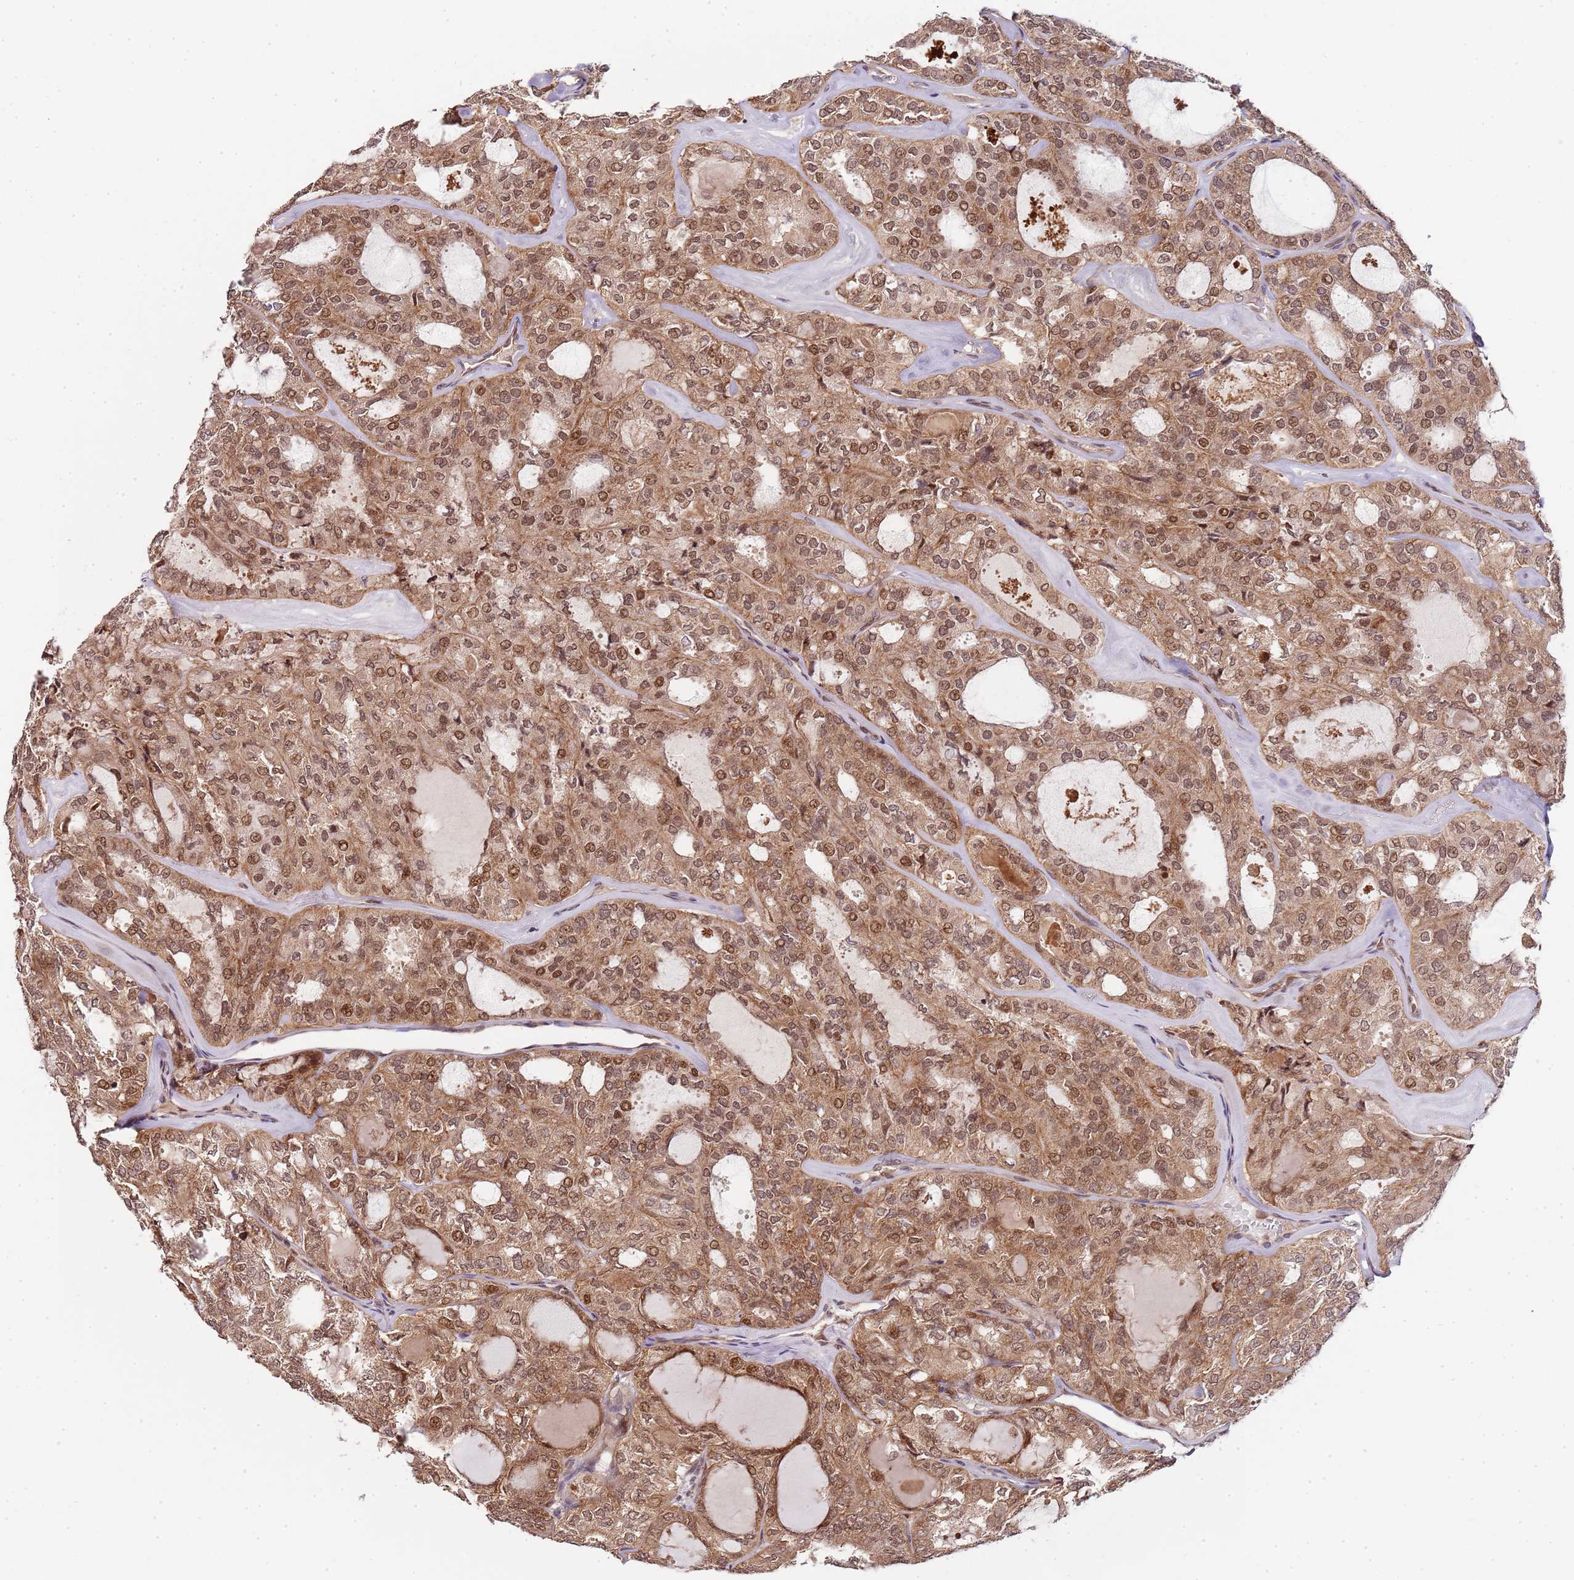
{"staining": {"intensity": "moderate", "quantity": ">75%", "location": "cytoplasmic/membranous,nuclear"}, "tissue": "thyroid cancer", "cell_type": "Tumor cells", "image_type": "cancer", "snomed": [{"axis": "morphology", "description": "Follicular adenoma carcinoma, NOS"}, {"axis": "topography", "description": "Thyroid gland"}], "caption": "A histopathology image of human thyroid follicular adenoma carcinoma stained for a protein demonstrates moderate cytoplasmic/membranous and nuclear brown staining in tumor cells. (Stains: DAB (3,3'-diaminobenzidine) in brown, nuclei in blue, Microscopy: brightfield microscopy at high magnification).", "gene": "EDC3", "patient": {"sex": "male", "age": 75}}